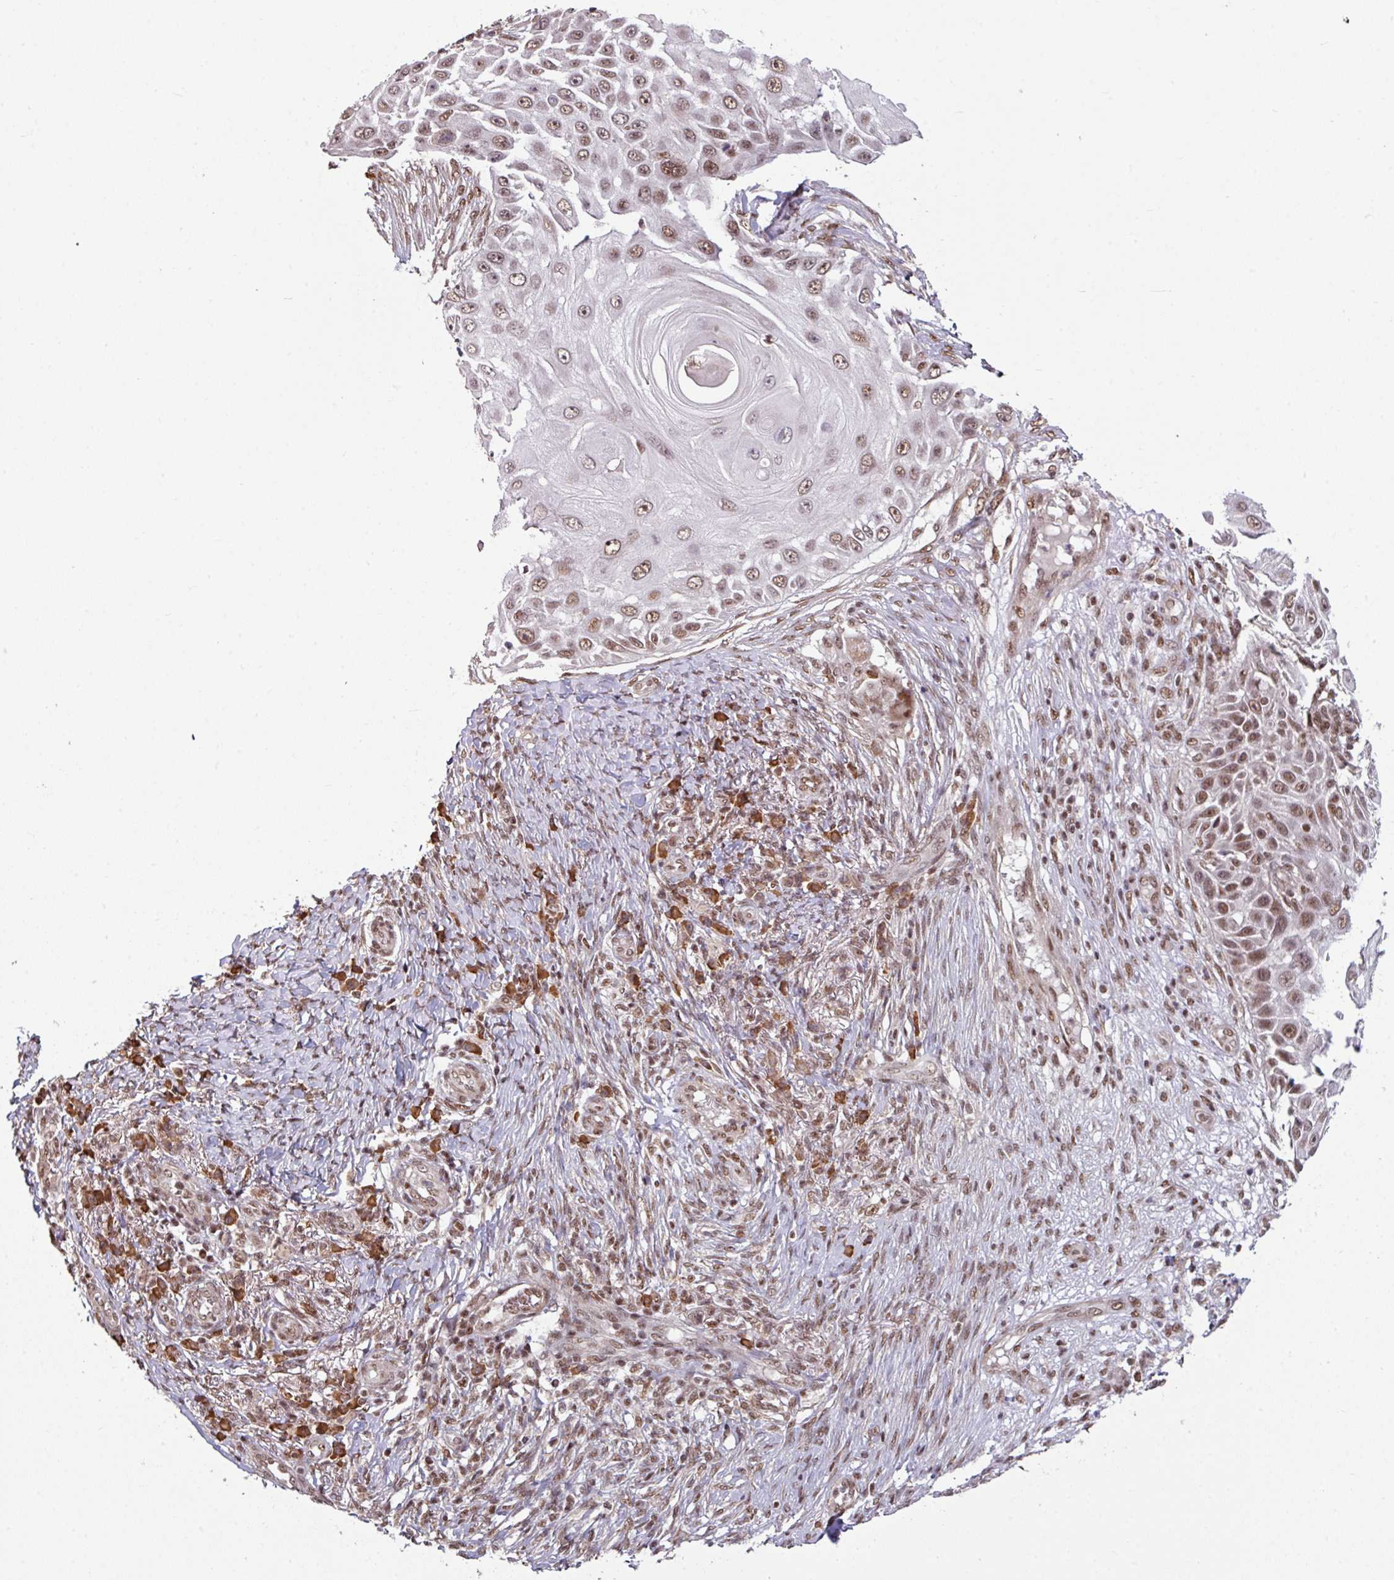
{"staining": {"intensity": "moderate", "quantity": ">75%", "location": "nuclear"}, "tissue": "skin cancer", "cell_type": "Tumor cells", "image_type": "cancer", "snomed": [{"axis": "morphology", "description": "Squamous cell carcinoma, NOS"}, {"axis": "topography", "description": "Skin"}], "caption": "High-power microscopy captured an immunohistochemistry (IHC) image of skin squamous cell carcinoma, revealing moderate nuclear positivity in approximately >75% of tumor cells.", "gene": "PHF23", "patient": {"sex": "female", "age": 44}}